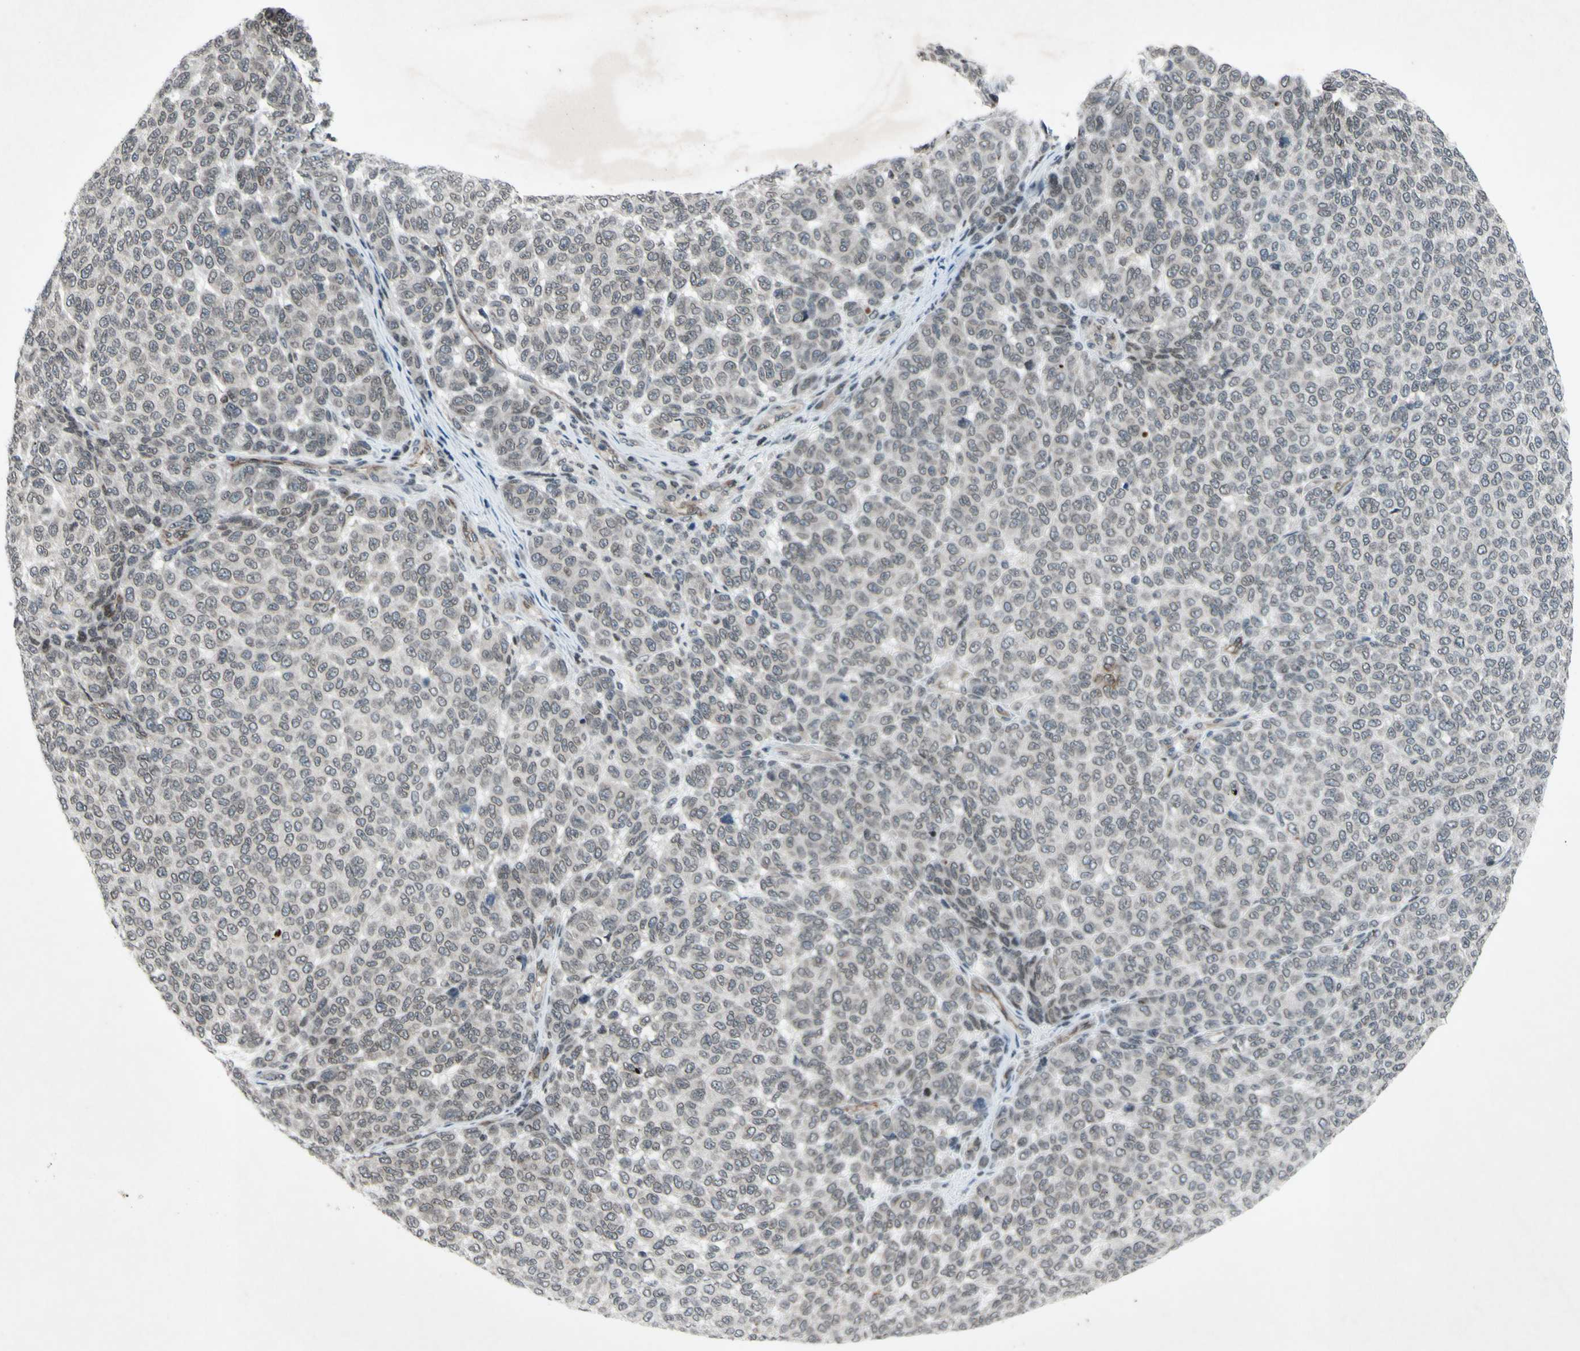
{"staining": {"intensity": "negative", "quantity": "none", "location": "none"}, "tissue": "melanoma", "cell_type": "Tumor cells", "image_type": "cancer", "snomed": [{"axis": "morphology", "description": "Malignant melanoma, NOS"}, {"axis": "topography", "description": "Skin"}], "caption": "The histopathology image demonstrates no staining of tumor cells in malignant melanoma.", "gene": "XPO1", "patient": {"sex": "male", "age": 59}}